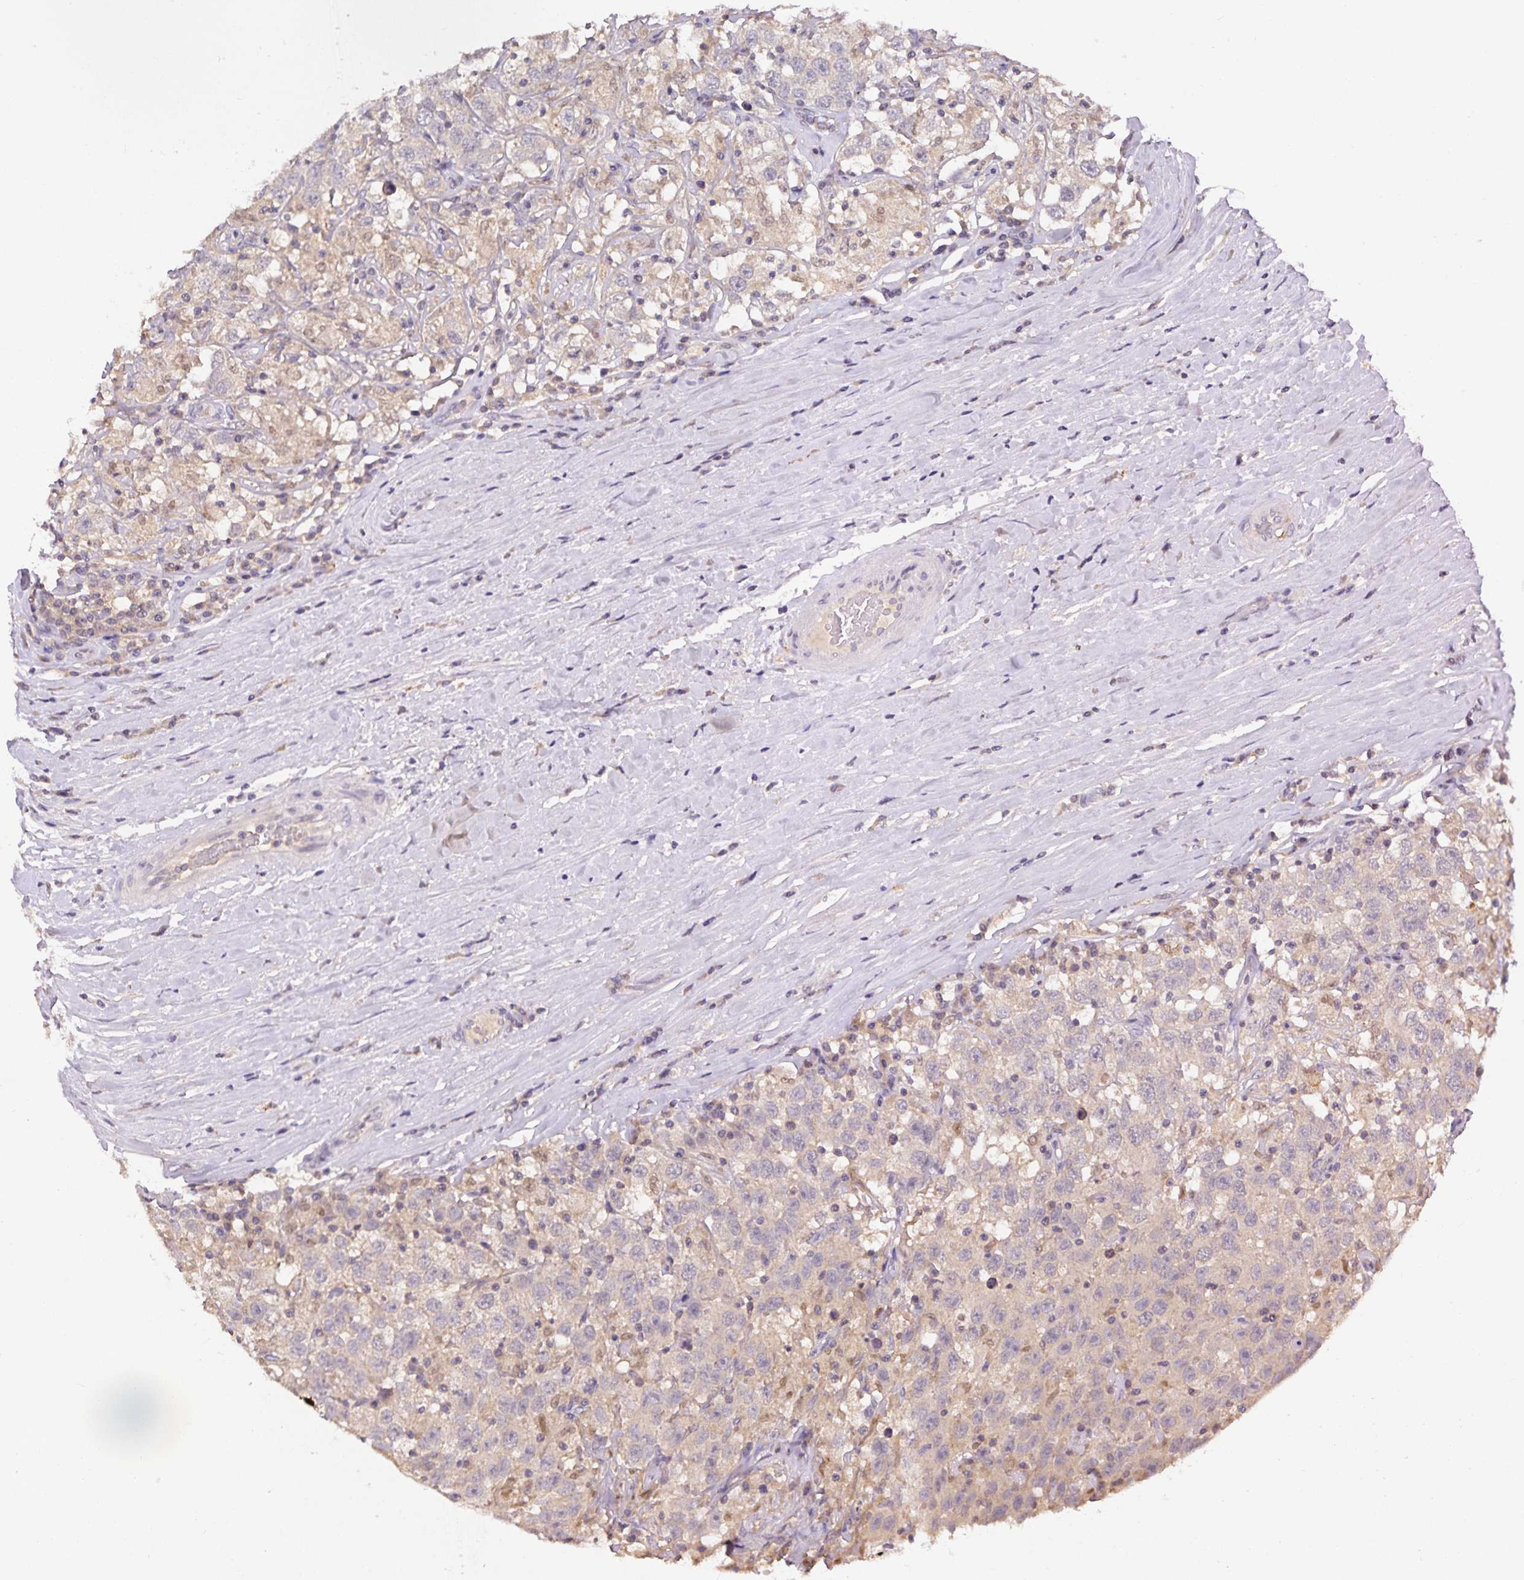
{"staining": {"intensity": "negative", "quantity": "none", "location": "none"}, "tissue": "testis cancer", "cell_type": "Tumor cells", "image_type": "cancer", "snomed": [{"axis": "morphology", "description": "Seminoma, NOS"}, {"axis": "topography", "description": "Testis"}], "caption": "An image of human testis cancer (seminoma) is negative for staining in tumor cells.", "gene": "HEPN1", "patient": {"sex": "male", "age": 41}}